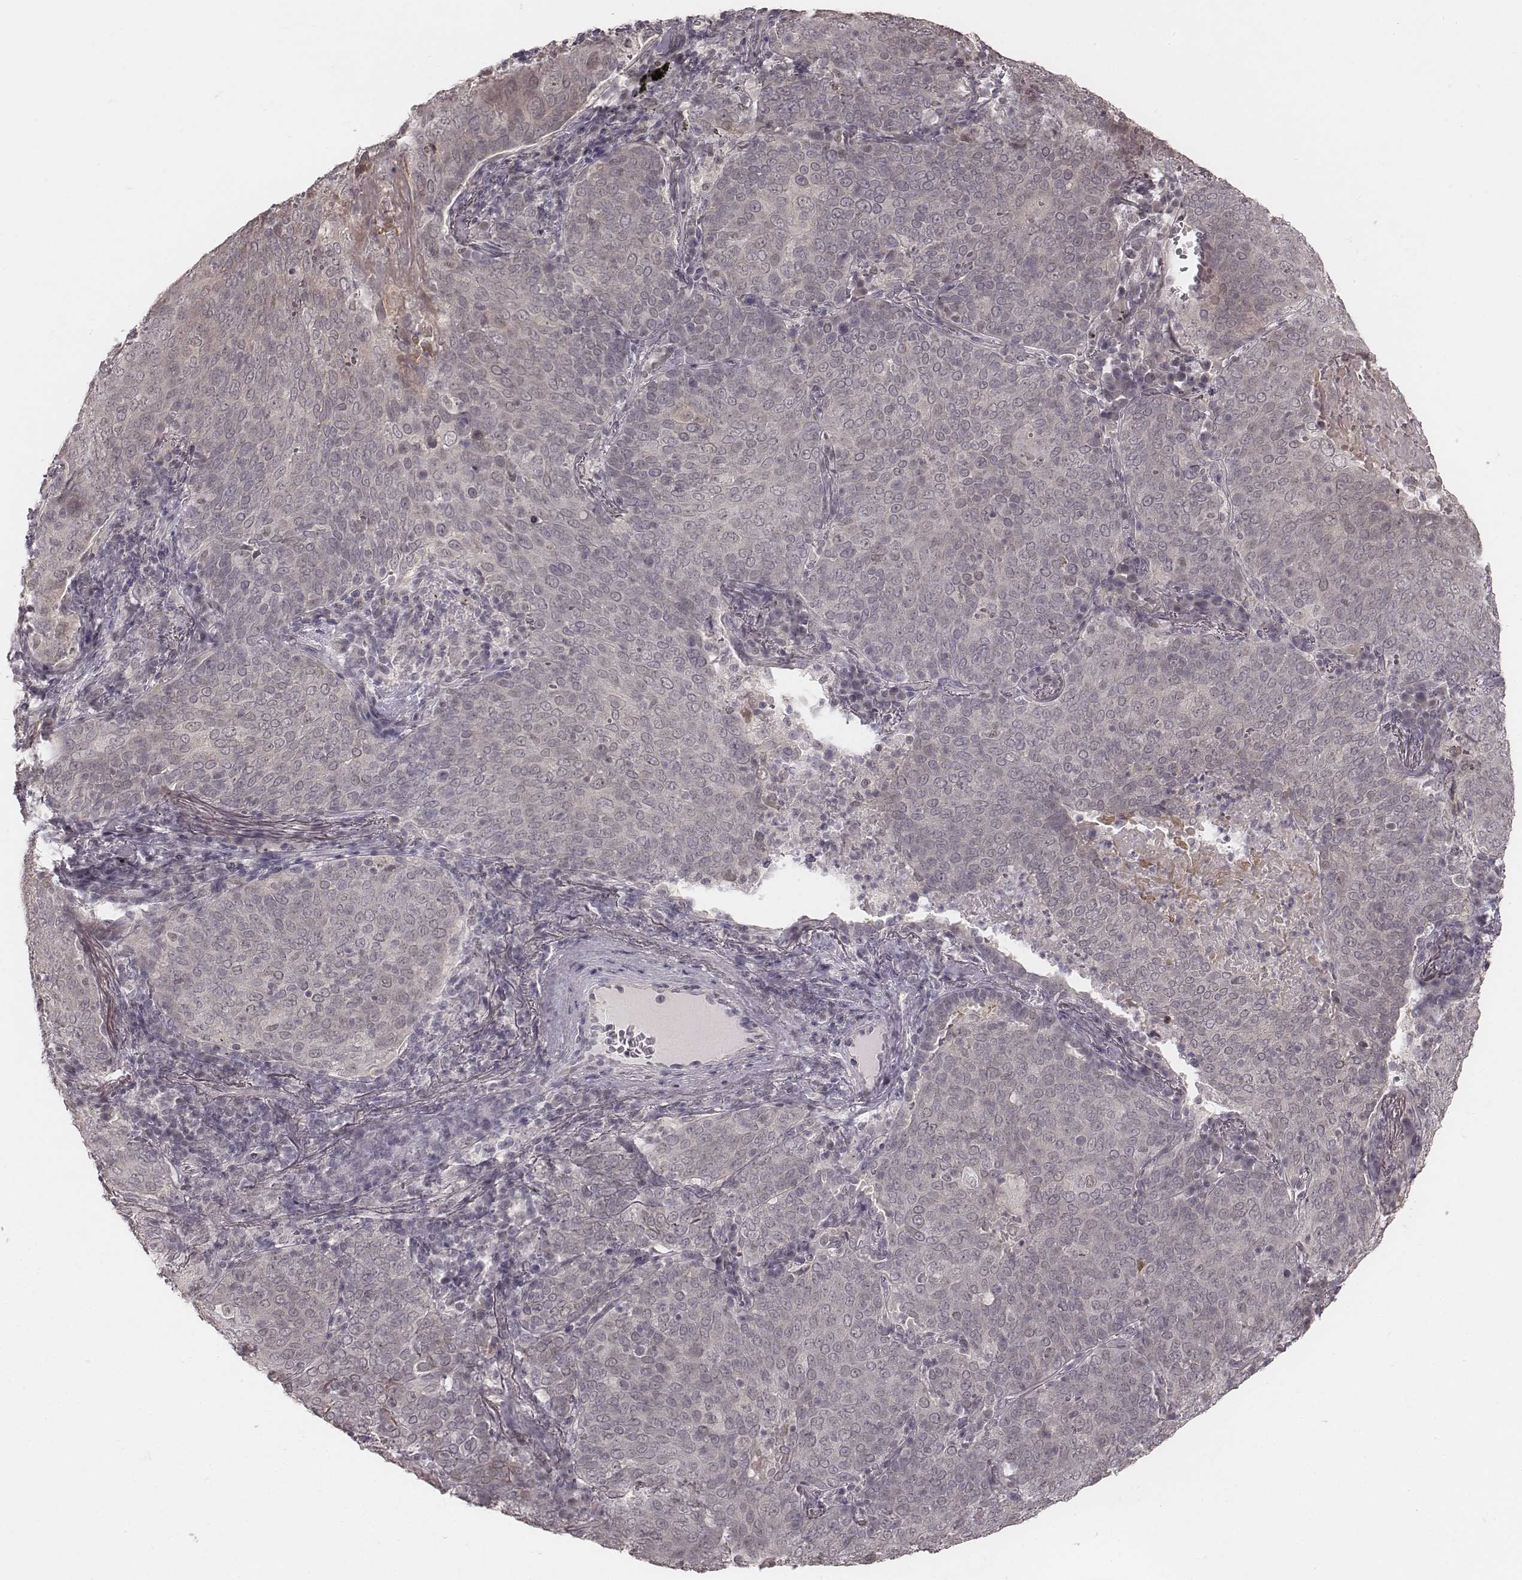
{"staining": {"intensity": "negative", "quantity": "none", "location": "none"}, "tissue": "lung cancer", "cell_type": "Tumor cells", "image_type": "cancer", "snomed": [{"axis": "morphology", "description": "Squamous cell carcinoma, NOS"}, {"axis": "topography", "description": "Lung"}], "caption": "An IHC image of squamous cell carcinoma (lung) is shown. There is no staining in tumor cells of squamous cell carcinoma (lung).", "gene": "IQCG", "patient": {"sex": "male", "age": 82}}